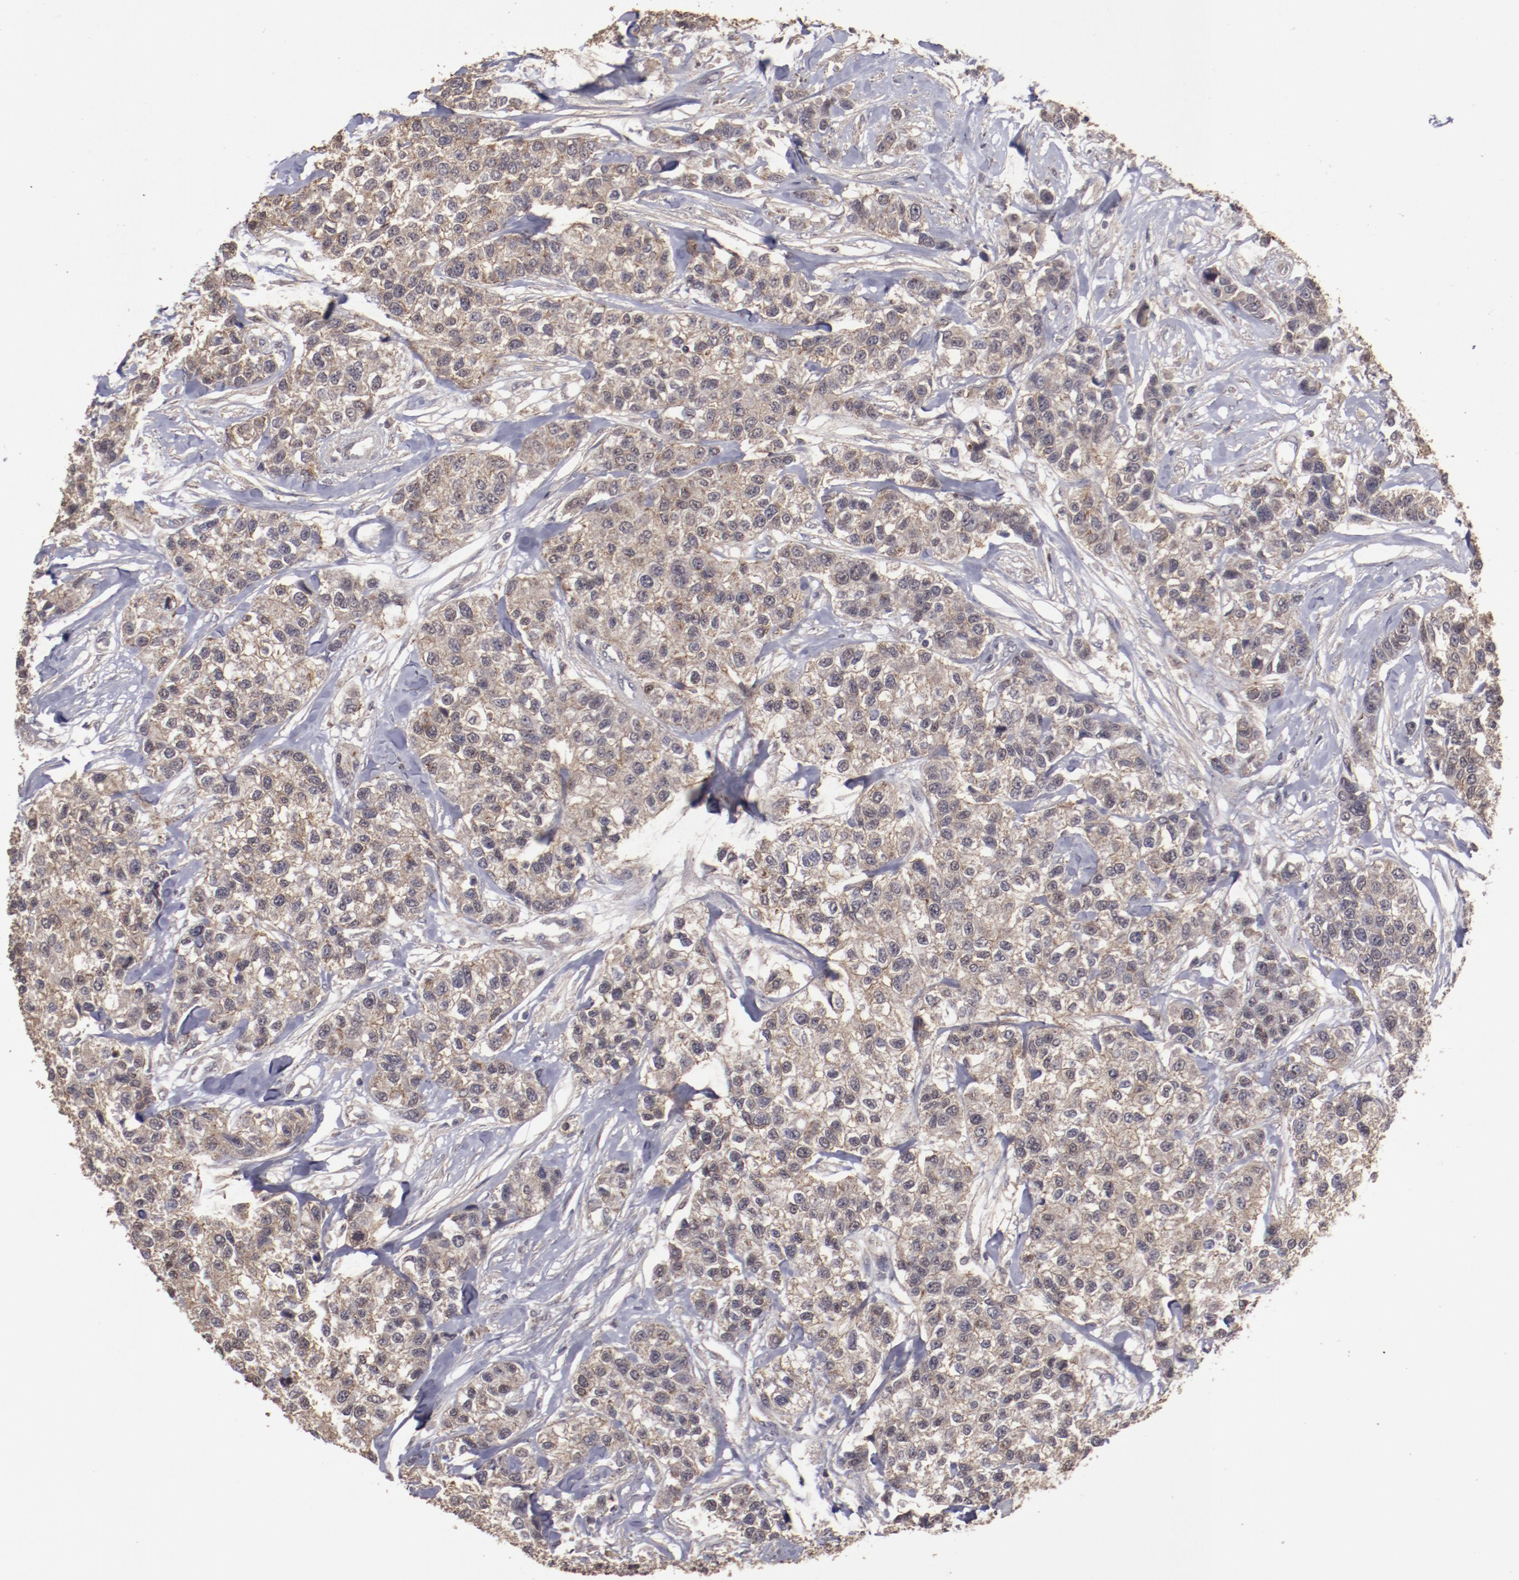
{"staining": {"intensity": "weak", "quantity": ">75%", "location": "cytoplasmic/membranous"}, "tissue": "breast cancer", "cell_type": "Tumor cells", "image_type": "cancer", "snomed": [{"axis": "morphology", "description": "Duct carcinoma"}, {"axis": "topography", "description": "Breast"}], "caption": "An image of human intraductal carcinoma (breast) stained for a protein reveals weak cytoplasmic/membranous brown staining in tumor cells. (DAB (3,3'-diaminobenzidine) IHC, brown staining for protein, blue staining for nuclei).", "gene": "FAT1", "patient": {"sex": "female", "age": 51}}